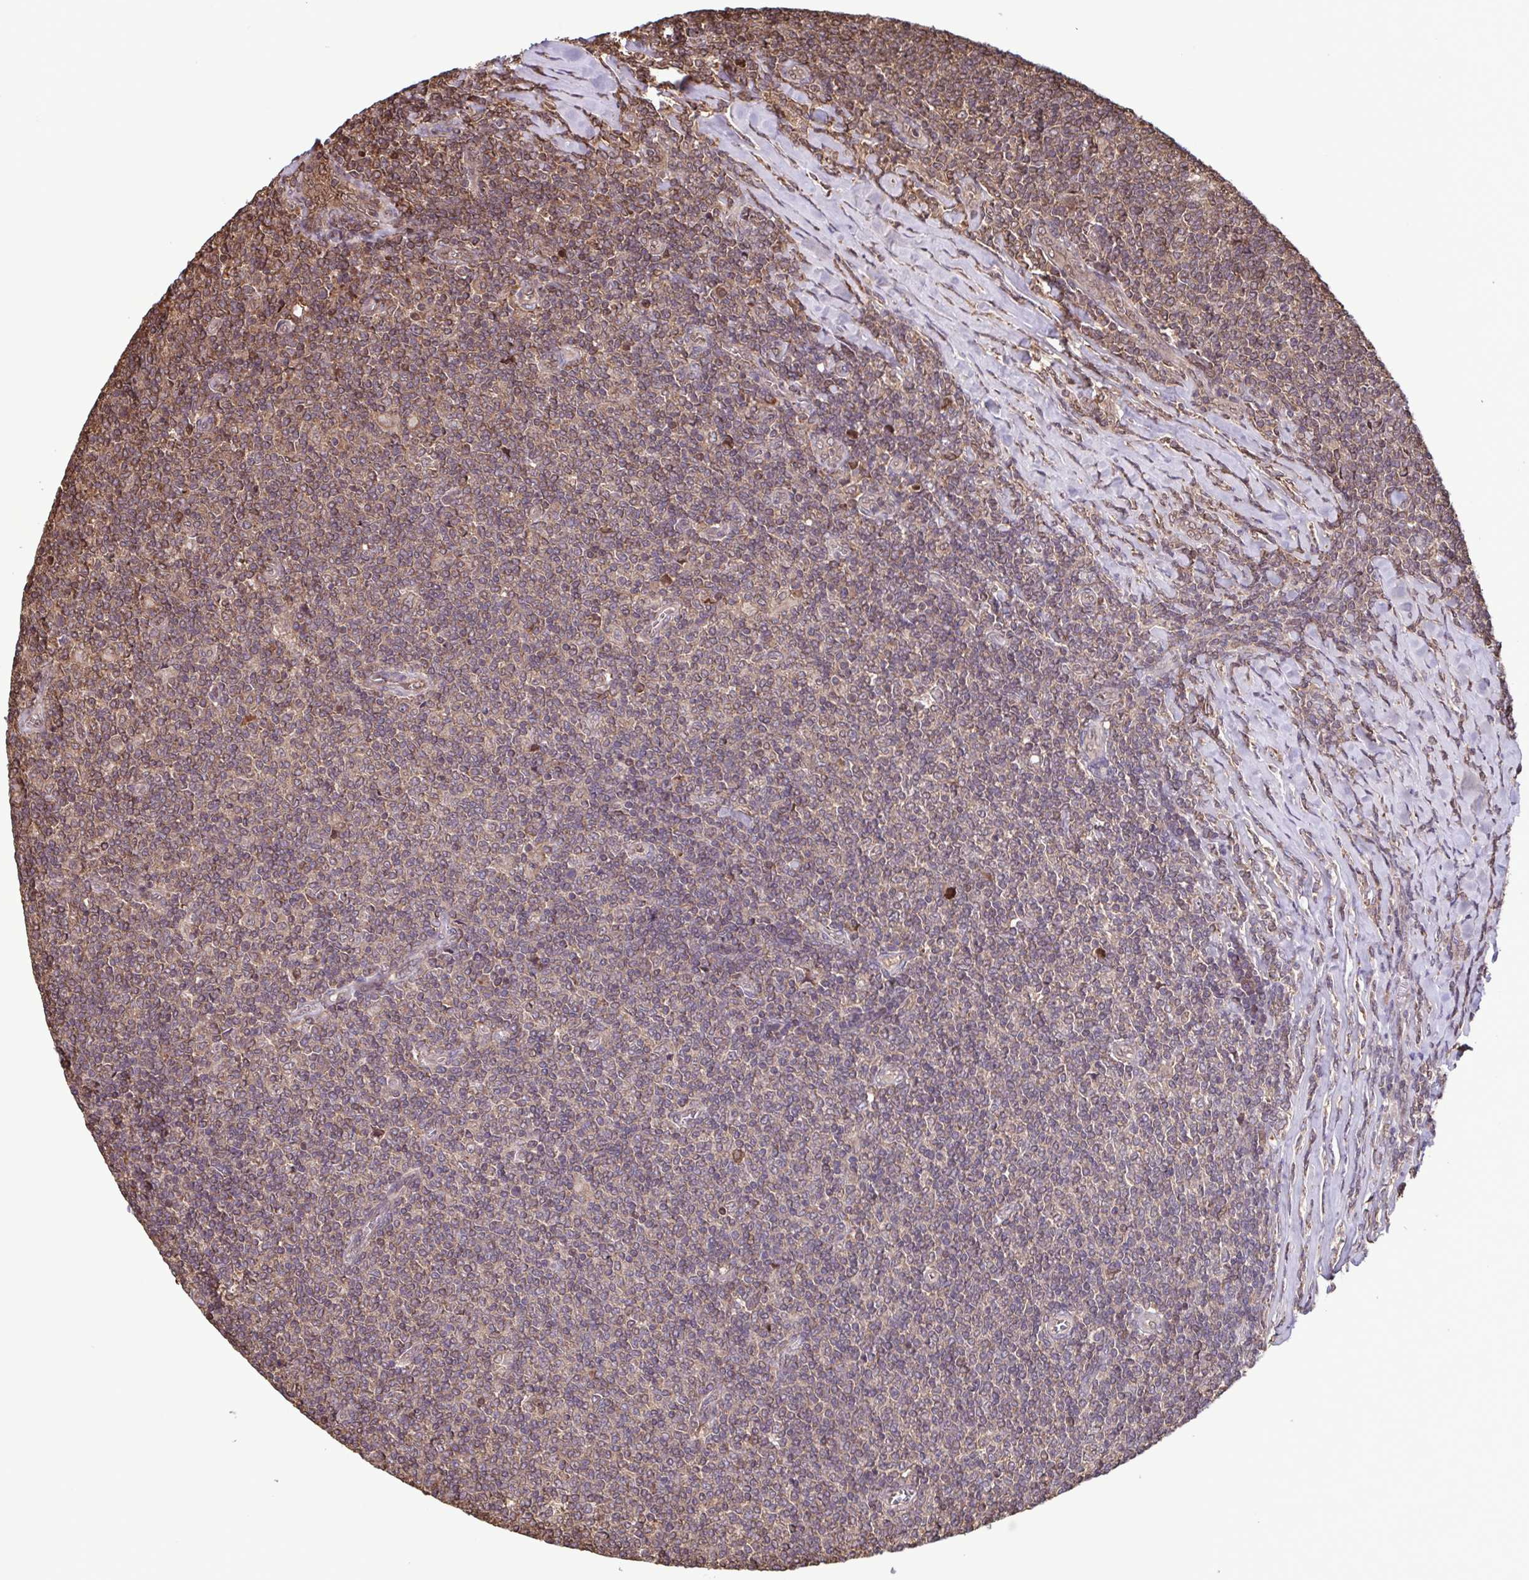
{"staining": {"intensity": "weak", "quantity": "25%-75%", "location": "nuclear"}, "tissue": "lymphoma", "cell_type": "Tumor cells", "image_type": "cancer", "snomed": [{"axis": "morphology", "description": "Malignant lymphoma, non-Hodgkin's type, Low grade"}, {"axis": "topography", "description": "Lymph node"}], "caption": "Human lymphoma stained for a protein (brown) shows weak nuclear positive expression in about 25%-75% of tumor cells.", "gene": "SEC63", "patient": {"sex": "male", "age": 52}}